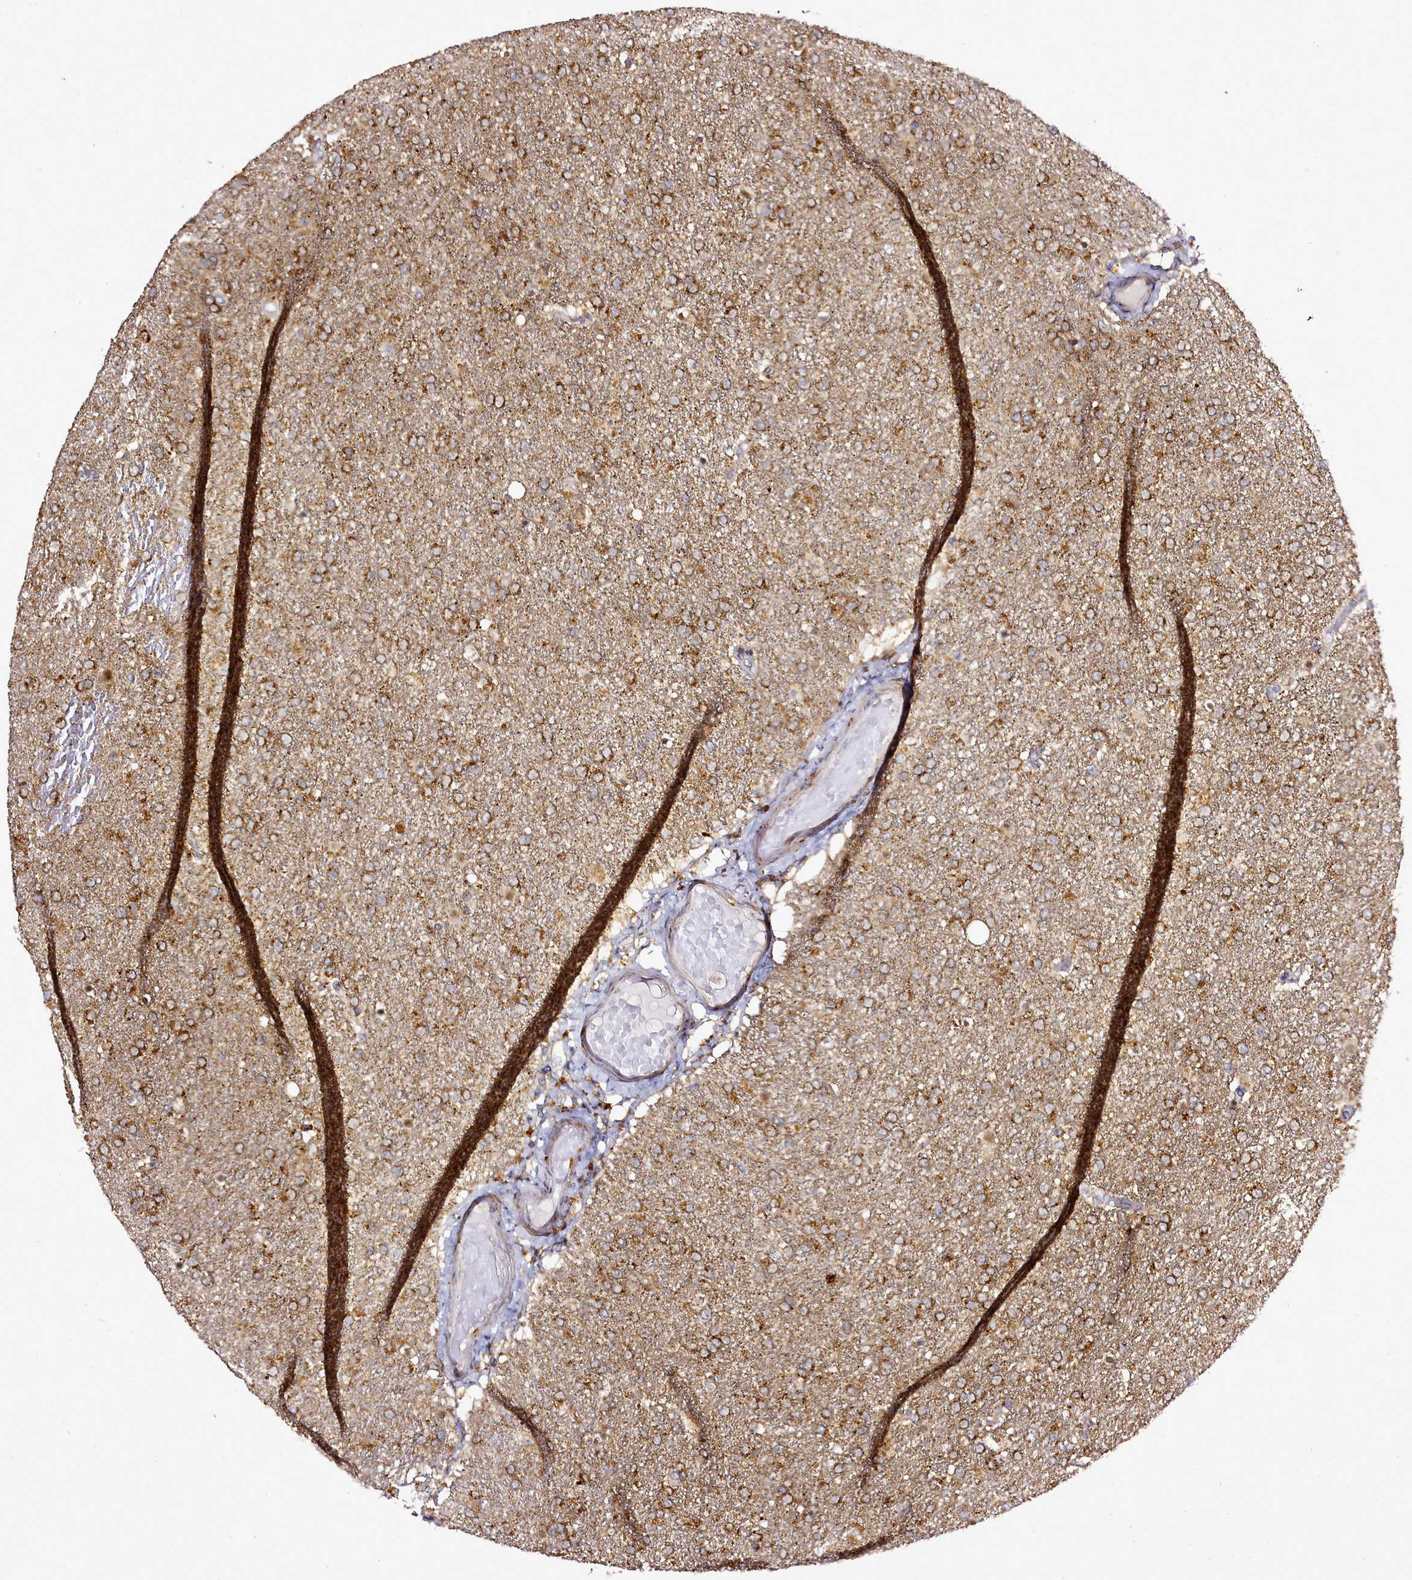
{"staining": {"intensity": "moderate", "quantity": ">75%", "location": "cytoplasmic/membranous"}, "tissue": "glioma", "cell_type": "Tumor cells", "image_type": "cancer", "snomed": [{"axis": "morphology", "description": "Glioma, malignant, High grade"}, {"axis": "topography", "description": "Brain"}], "caption": "A micrograph of glioma stained for a protein reveals moderate cytoplasmic/membranous brown staining in tumor cells.", "gene": "EDIL3", "patient": {"sex": "male", "age": 72}}